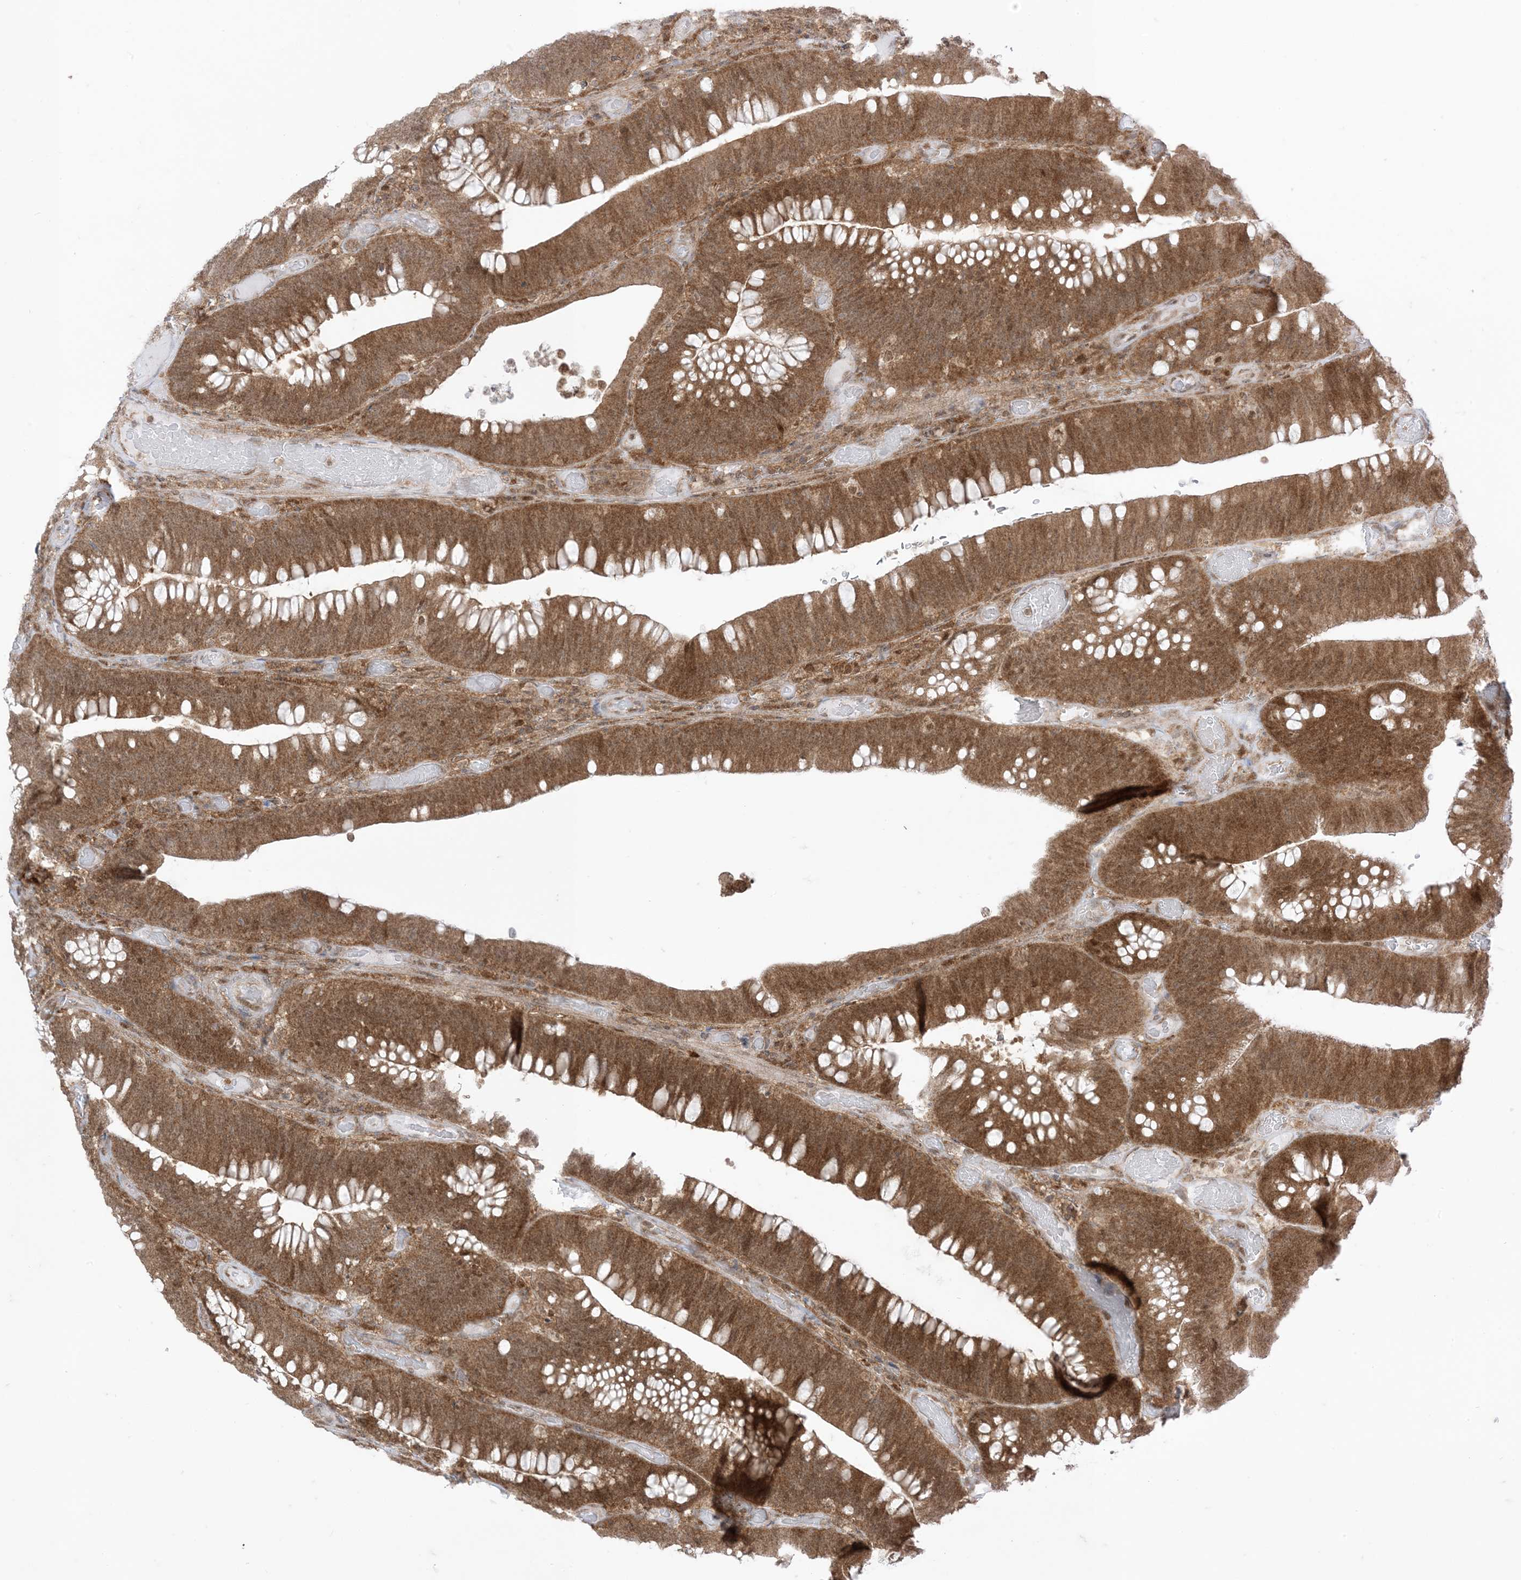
{"staining": {"intensity": "moderate", "quantity": ">75%", "location": "cytoplasmic/membranous"}, "tissue": "colorectal cancer", "cell_type": "Tumor cells", "image_type": "cancer", "snomed": [{"axis": "morphology", "description": "Normal tissue, NOS"}, {"axis": "topography", "description": "Colon"}], "caption": "Colorectal cancer was stained to show a protein in brown. There is medium levels of moderate cytoplasmic/membranous staining in approximately >75% of tumor cells.", "gene": "PTPA", "patient": {"sex": "female", "age": 82}}